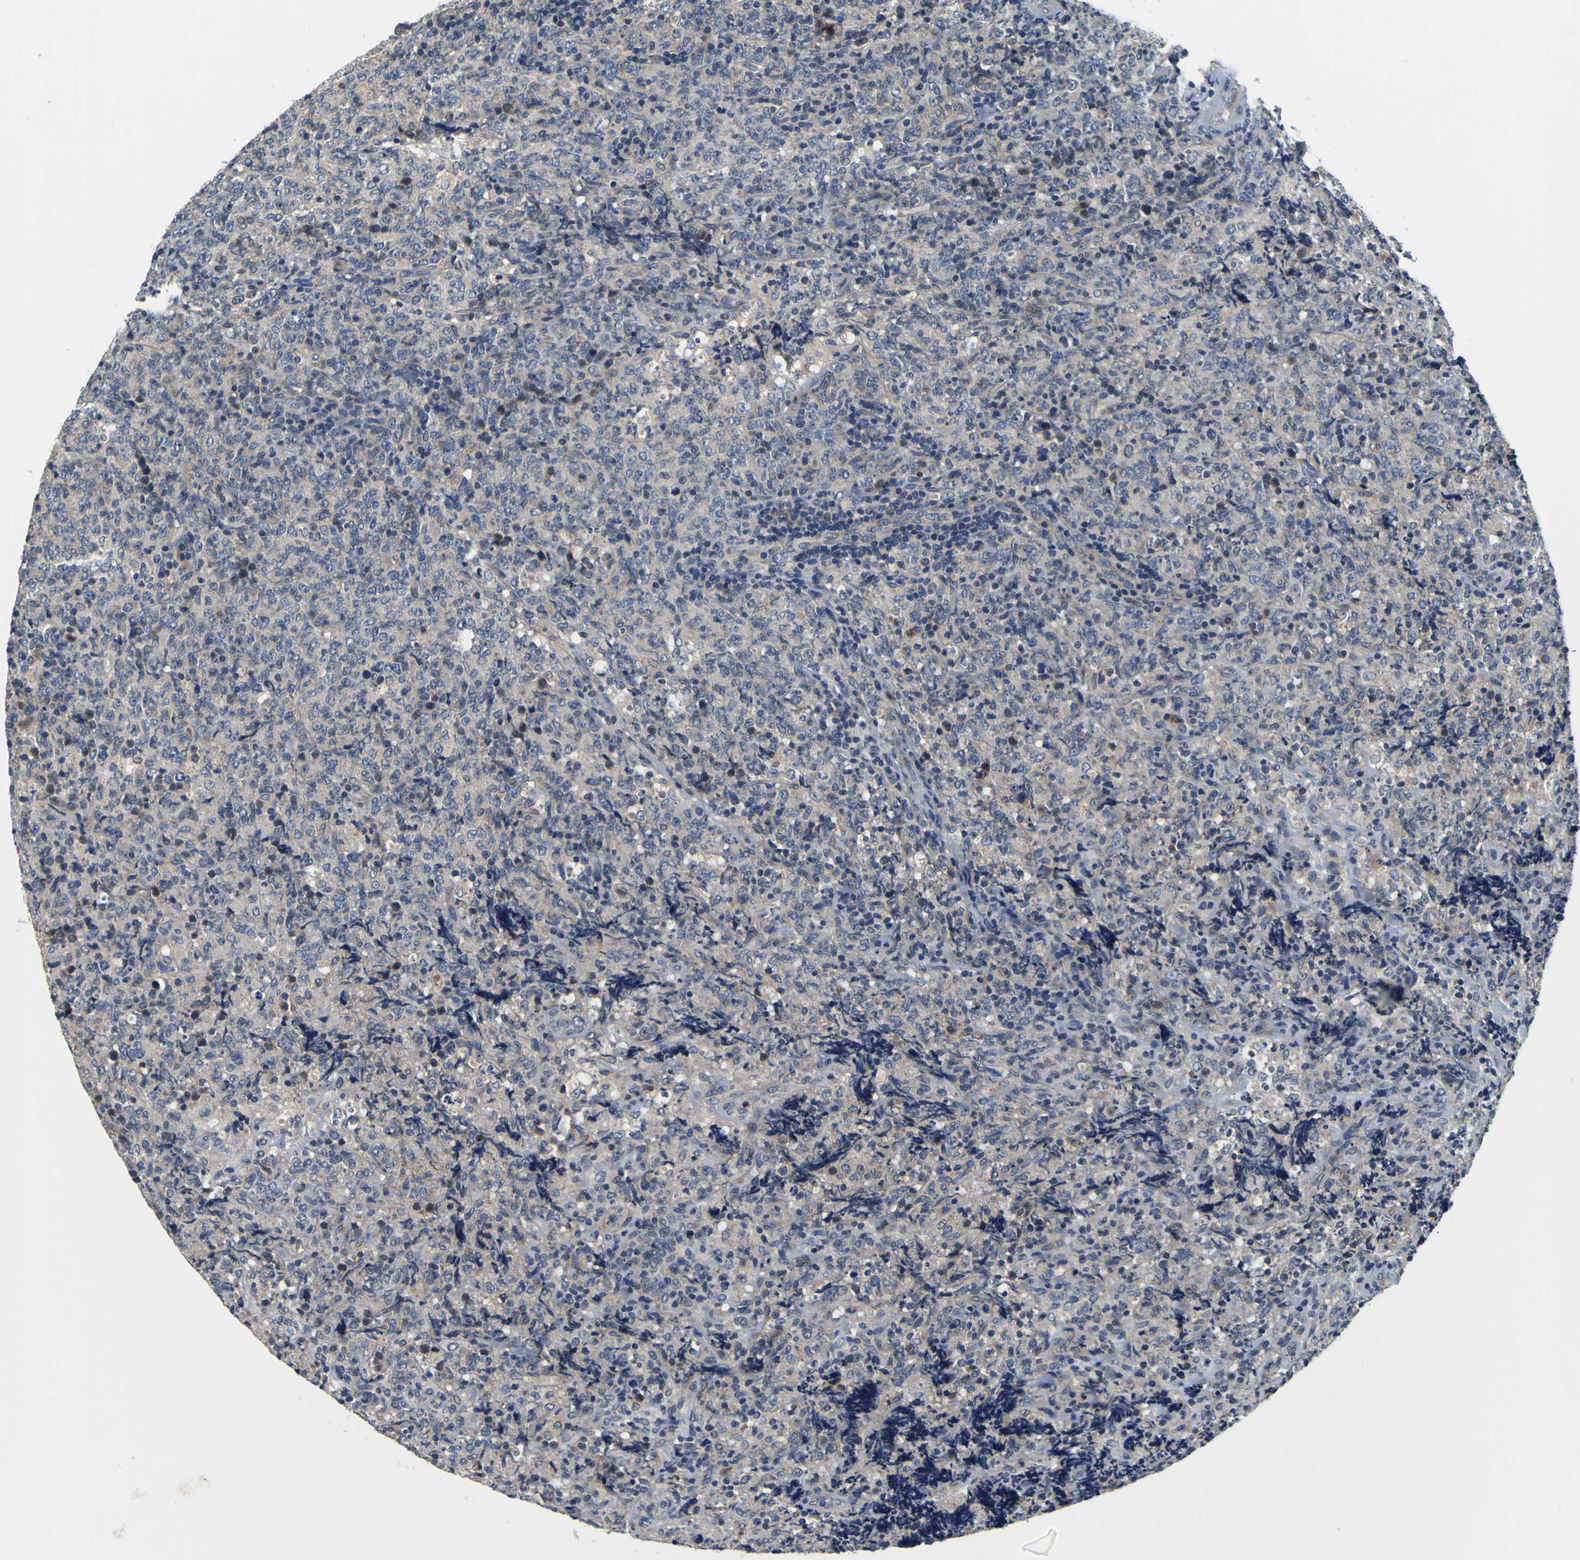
{"staining": {"intensity": "negative", "quantity": "none", "location": "none"}, "tissue": "lymphoma", "cell_type": "Tumor cells", "image_type": "cancer", "snomed": [{"axis": "morphology", "description": "Malignant lymphoma, non-Hodgkin's type, High grade"}, {"axis": "topography", "description": "Tonsil"}], "caption": "Lymphoma was stained to show a protein in brown. There is no significant staining in tumor cells. (IHC, brightfield microscopy, high magnification).", "gene": "EPHB4", "patient": {"sex": "female", "age": 36}}